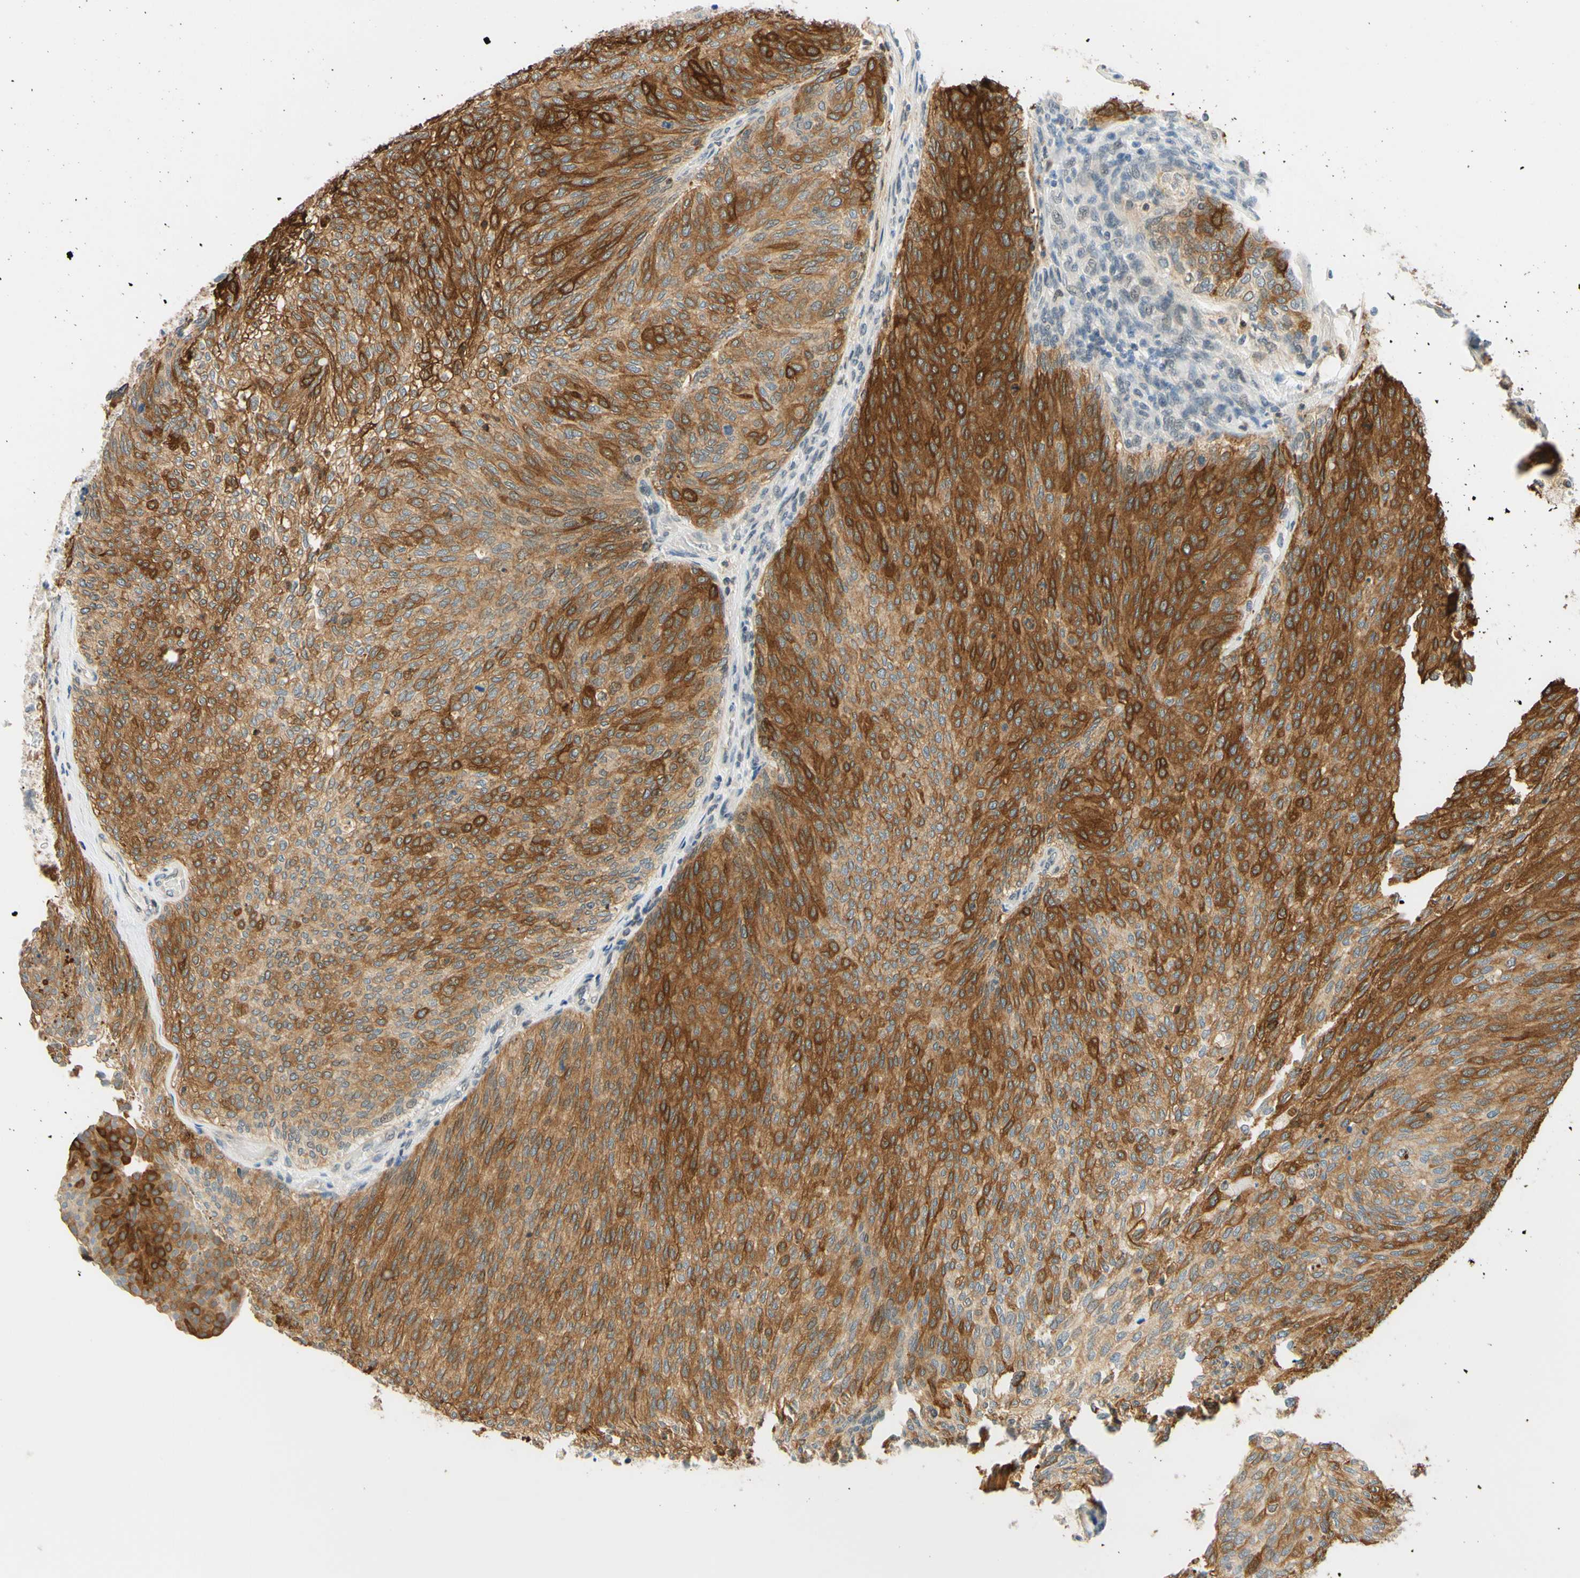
{"staining": {"intensity": "strong", "quantity": ">75%", "location": "cytoplasmic/membranous"}, "tissue": "urothelial cancer", "cell_type": "Tumor cells", "image_type": "cancer", "snomed": [{"axis": "morphology", "description": "Urothelial carcinoma, Low grade"}, {"axis": "topography", "description": "Urinary bladder"}], "caption": "Protein staining of urothelial carcinoma (low-grade) tissue shows strong cytoplasmic/membranous expression in approximately >75% of tumor cells. The staining was performed using DAB, with brown indicating positive protein expression. Nuclei are stained blue with hematoxylin.", "gene": "C2CD2L", "patient": {"sex": "female", "age": 79}}